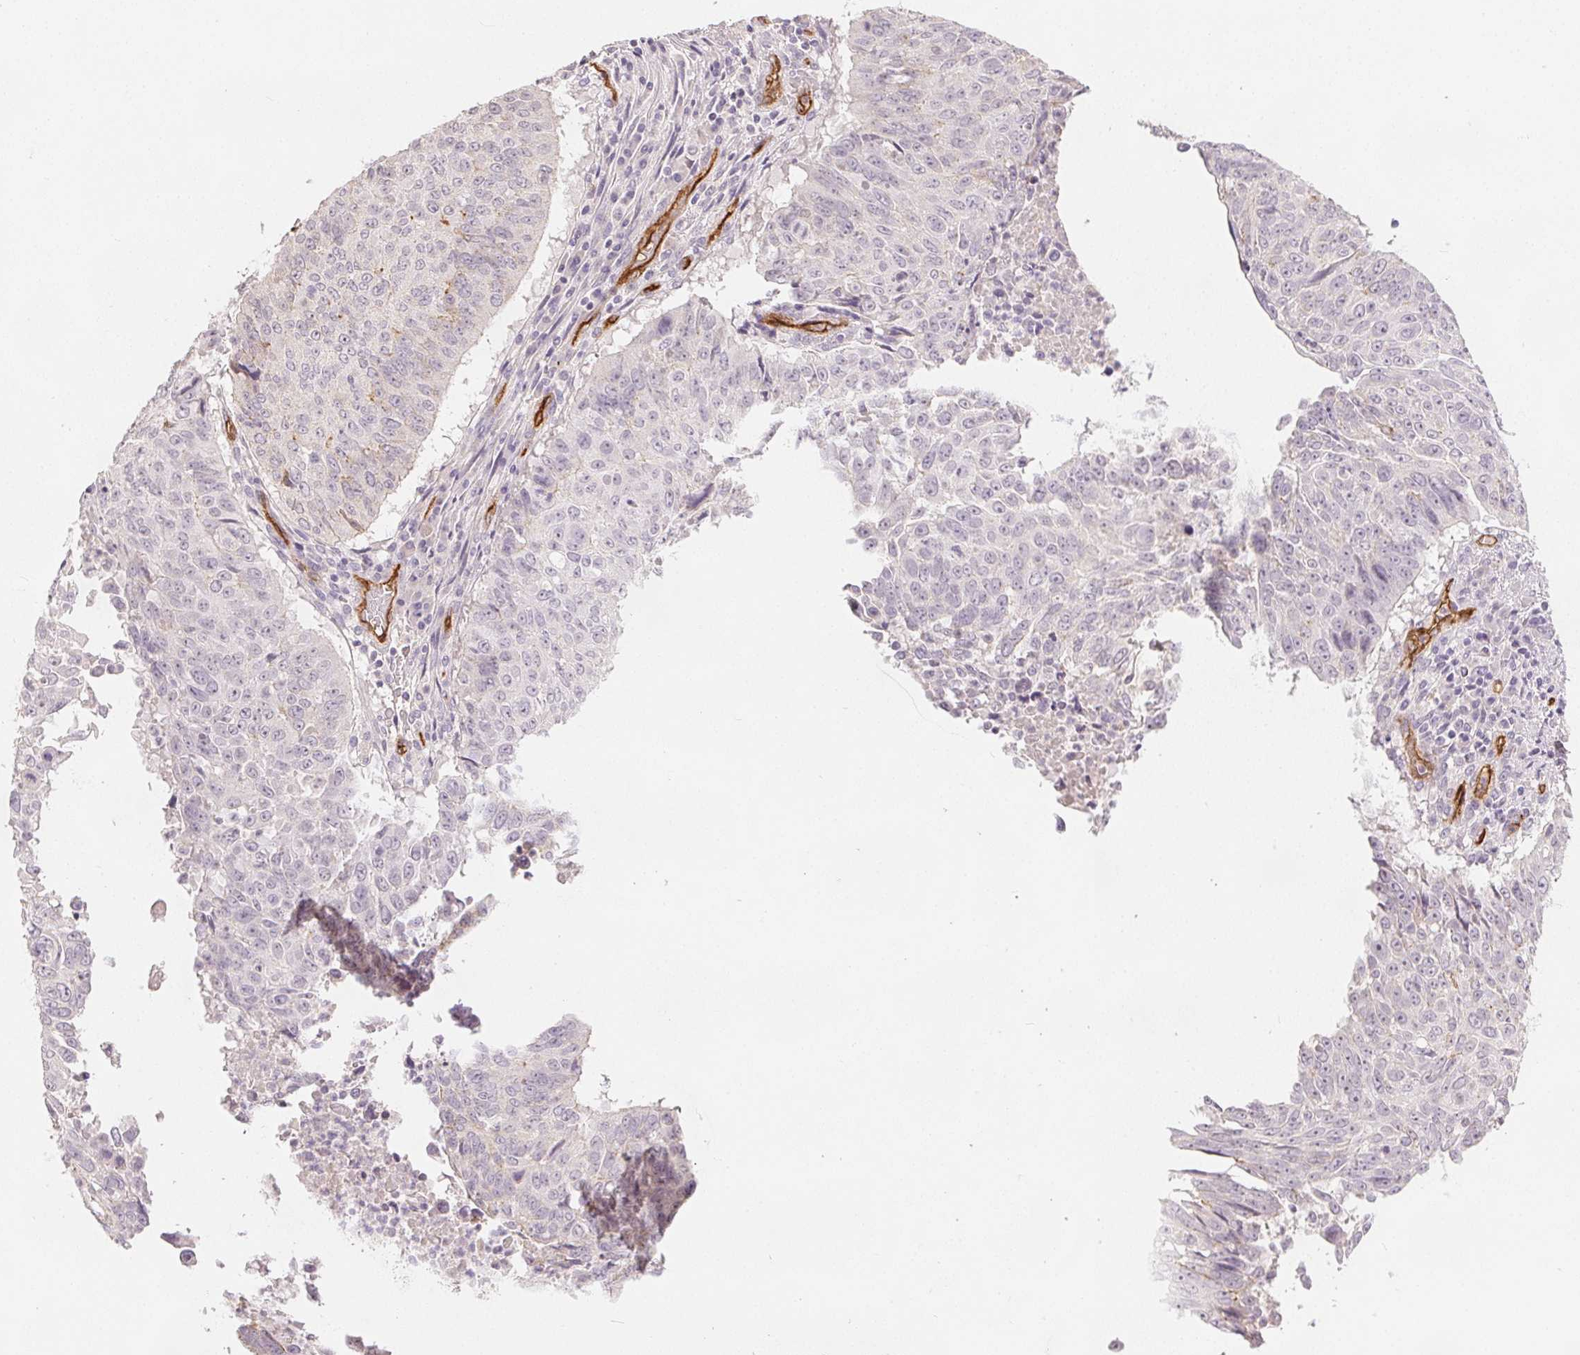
{"staining": {"intensity": "negative", "quantity": "none", "location": "none"}, "tissue": "lung cancer", "cell_type": "Tumor cells", "image_type": "cancer", "snomed": [{"axis": "morphology", "description": "Normal tissue, NOS"}, {"axis": "morphology", "description": "Squamous cell carcinoma, NOS"}, {"axis": "topography", "description": "Bronchus"}, {"axis": "topography", "description": "Lung"}], "caption": "Tumor cells show no significant protein staining in lung cancer (squamous cell carcinoma).", "gene": "PODXL", "patient": {"sex": "male", "age": 64}}